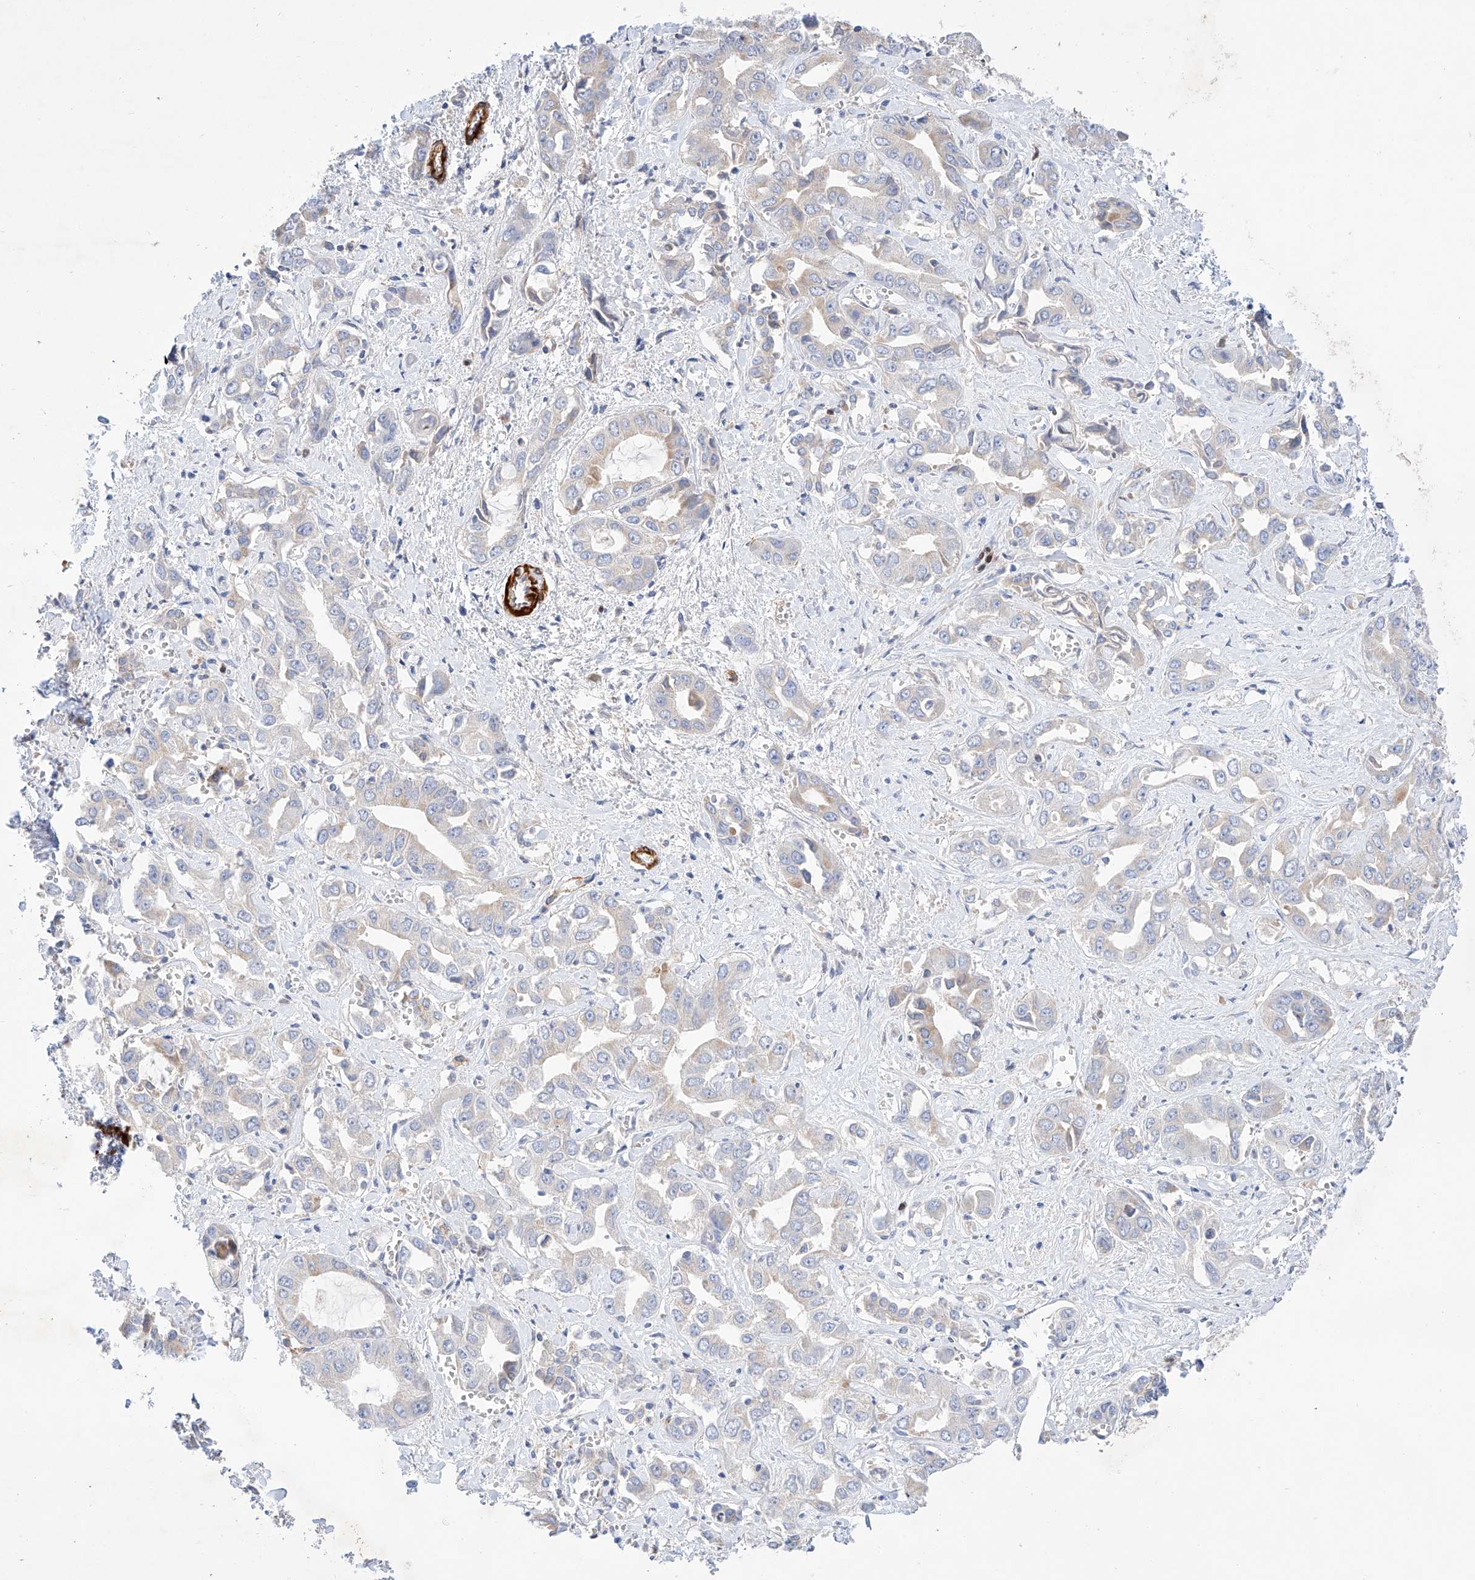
{"staining": {"intensity": "negative", "quantity": "none", "location": "none"}, "tissue": "liver cancer", "cell_type": "Tumor cells", "image_type": "cancer", "snomed": [{"axis": "morphology", "description": "Cholangiocarcinoma"}, {"axis": "topography", "description": "Liver"}], "caption": "Tumor cells are negative for brown protein staining in liver cancer (cholangiocarcinoma).", "gene": "C6orf118", "patient": {"sex": "female", "age": 52}}